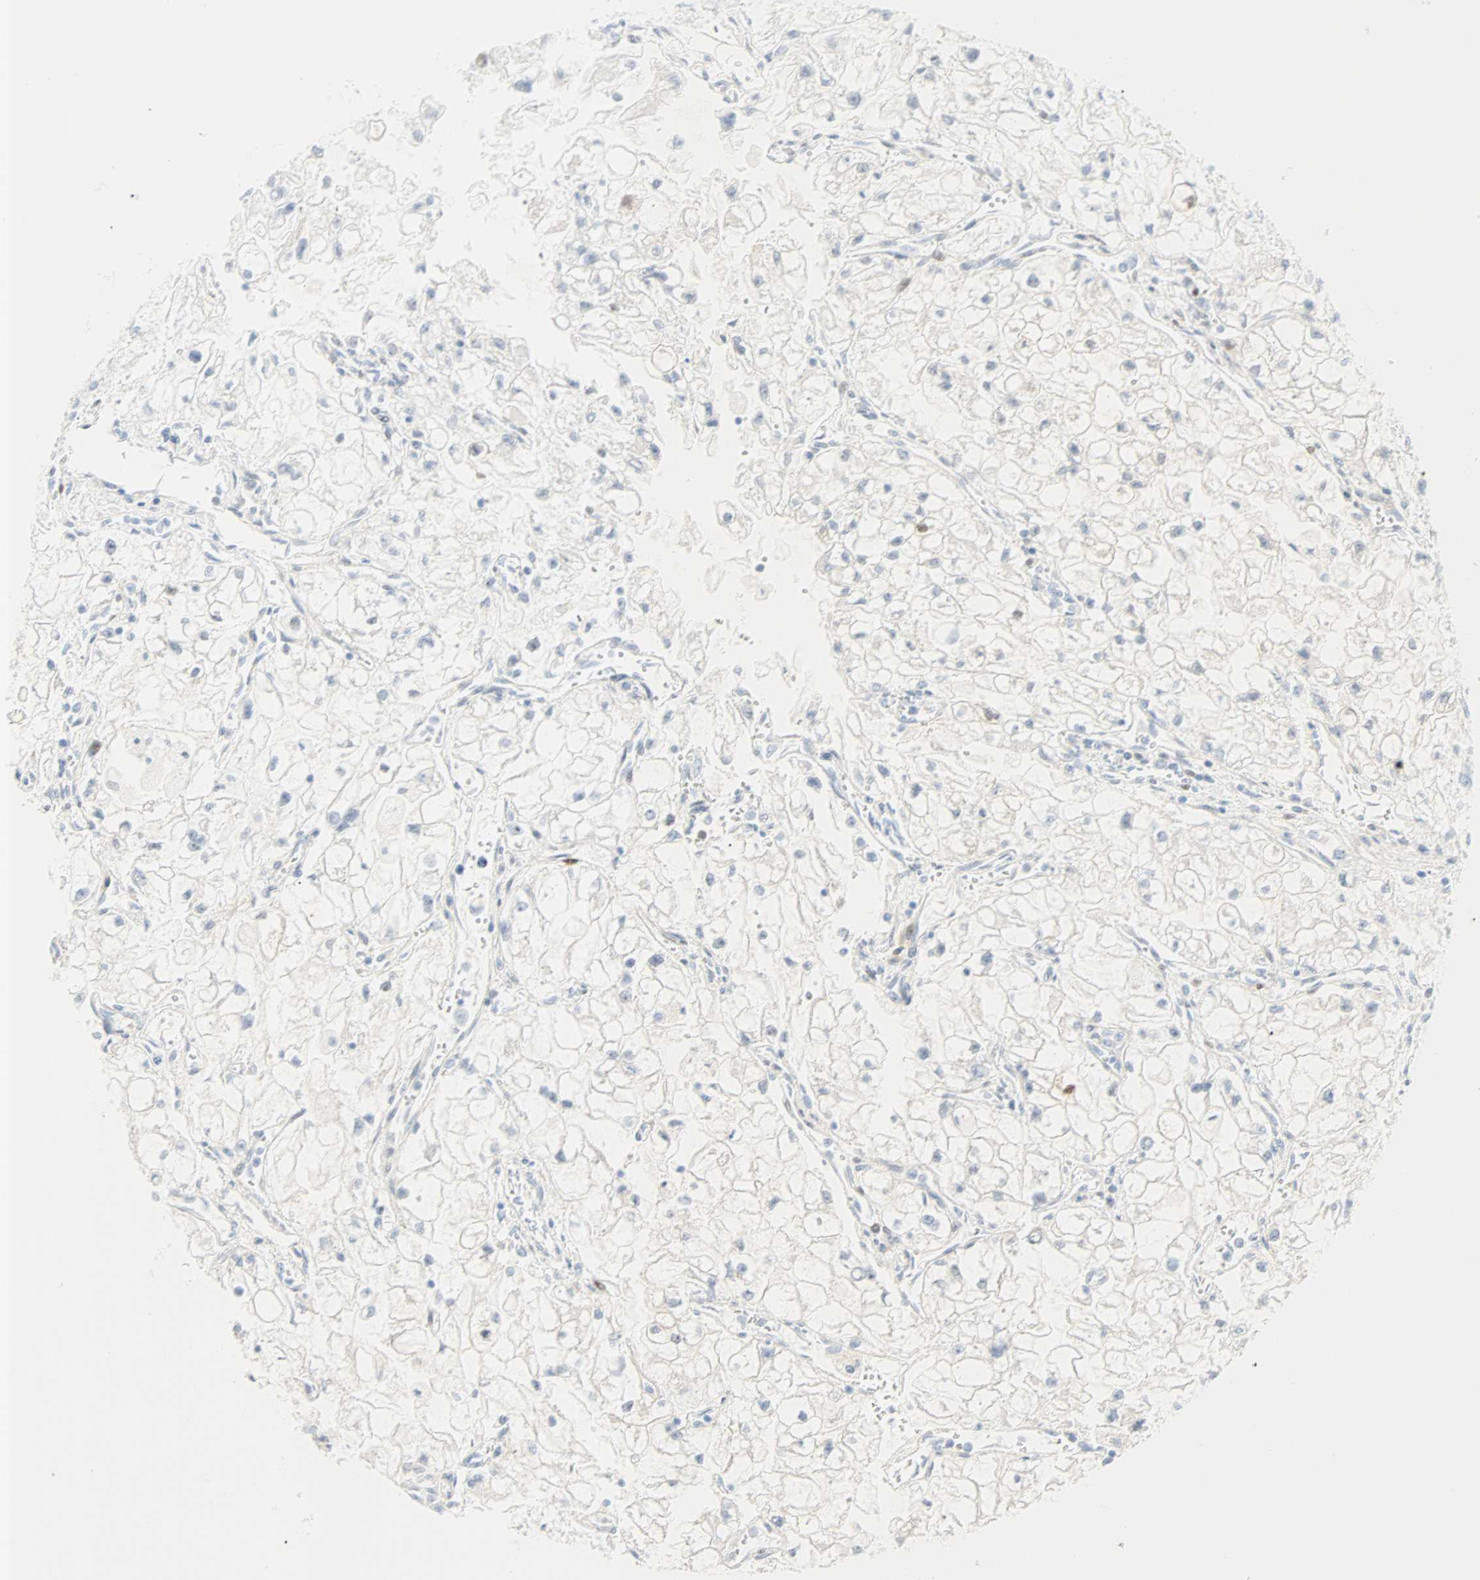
{"staining": {"intensity": "negative", "quantity": "none", "location": "none"}, "tissue": "renal cancer", "cell_type": "Tumor cells", "image_type": "cancer", "snomed": [{"axis": "morphology", "description": "Adenocarcinoma, NOS"}, {"axis": "topography", "description": "Kidney"}], "caption": "Immunohistochemistry image of neoplastic tissue: human adenocarcinoma (renal) stained with DAB exhibits no significant protein staining in tumor cells.", "gene": "SELENBP1", "patient": {"sex": "female", "age": 70}}